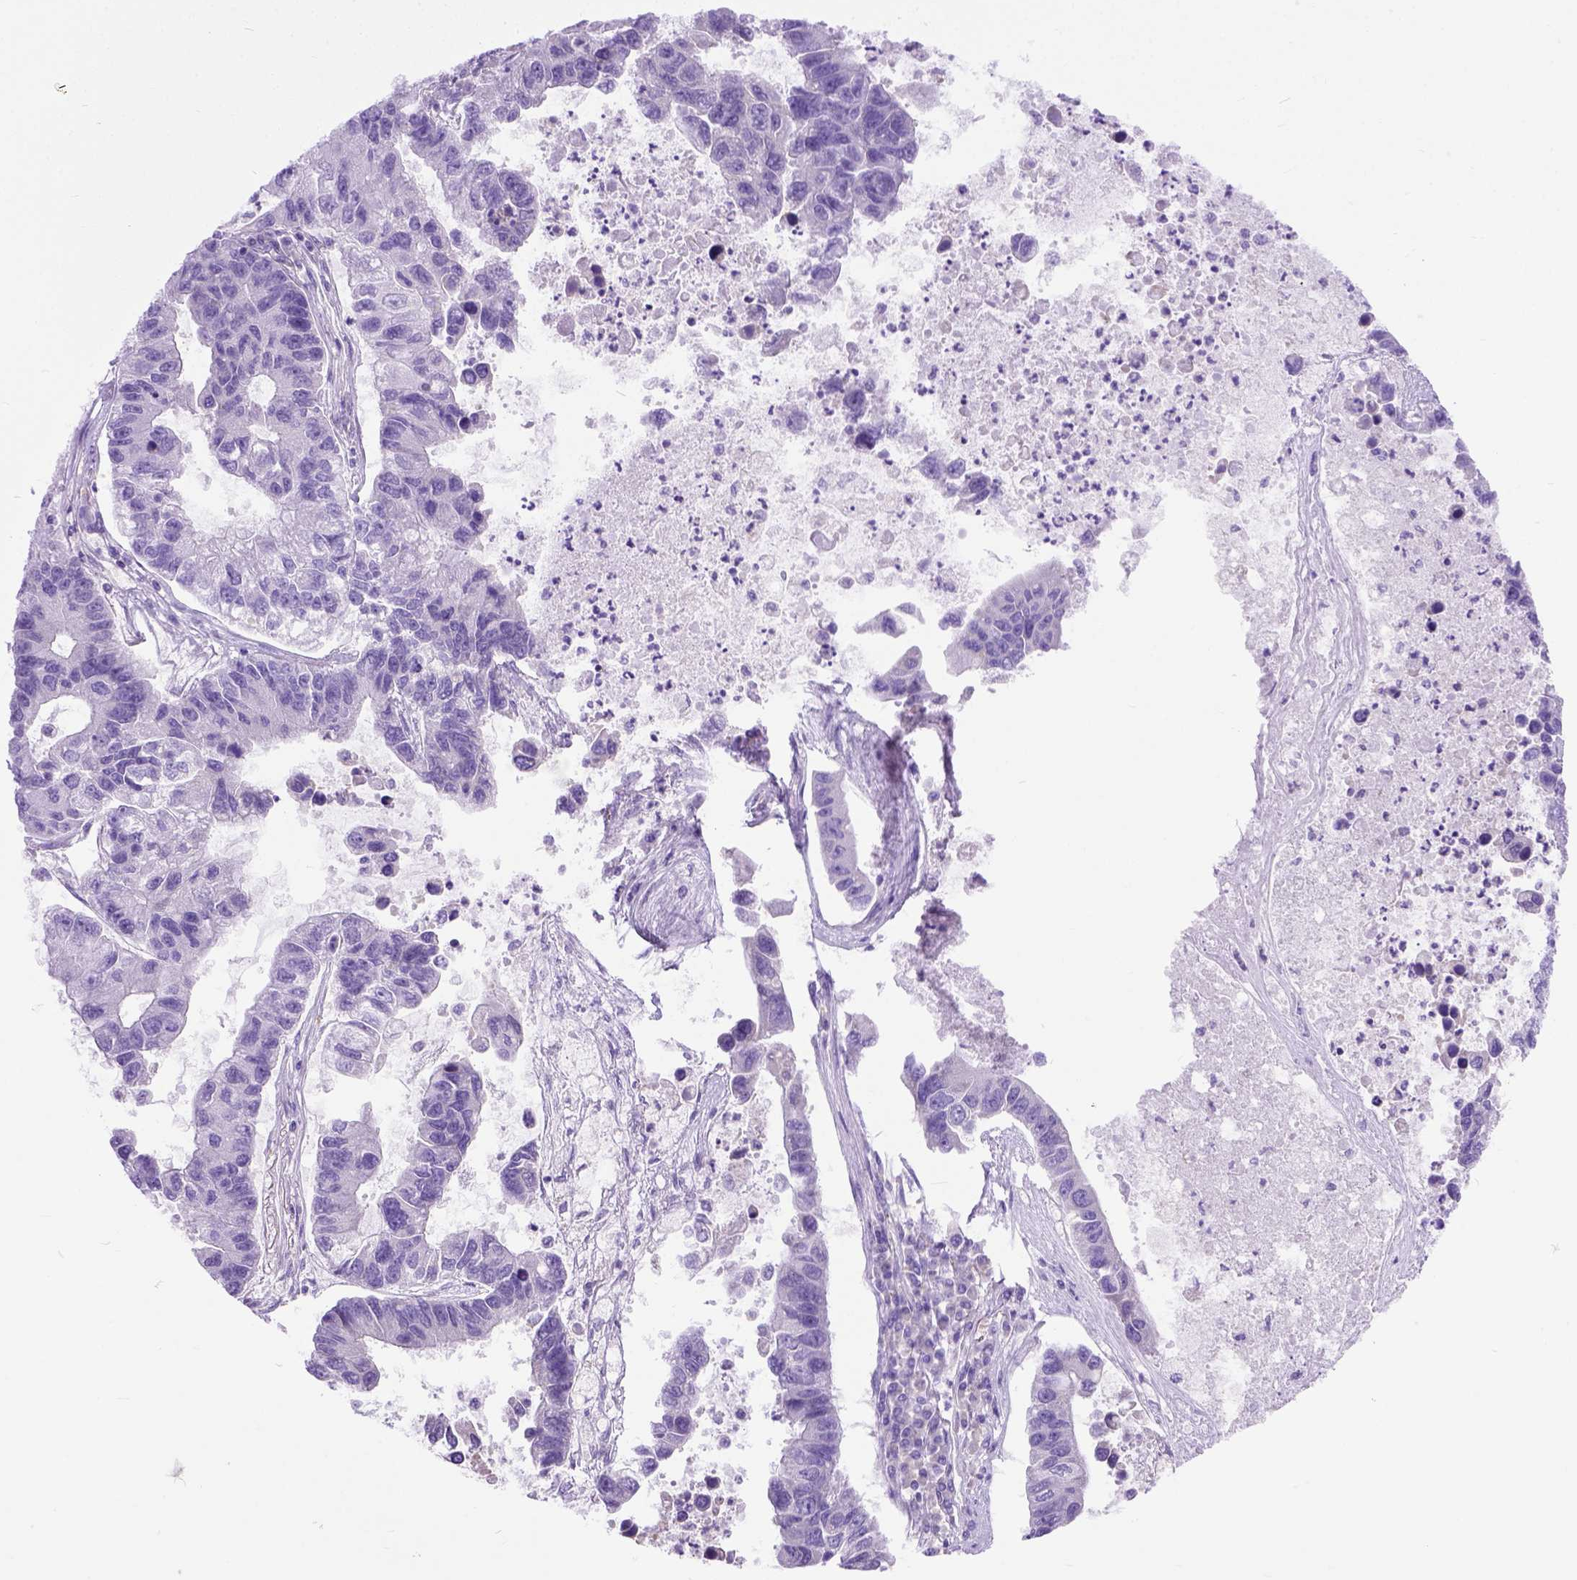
{"staining": {"intensity": "negative", "quantity": "none", "location": "none"}, "tissue": "lung cancer", "cell_type": "Tumor cells", "image_type": "cancer", "snomed": [{"axis": "morphology", "description": "Adenocarcinoma, NOS"}, {"axis": "topography", "description": "Bronchus"}, {"axis": "topography", "description": "Lung"}], "caption": "There is no significant positivity in tumor cells of lung cancer.", "gene": "ODAD3", "patient": {"sex": "female", "age": 51}}